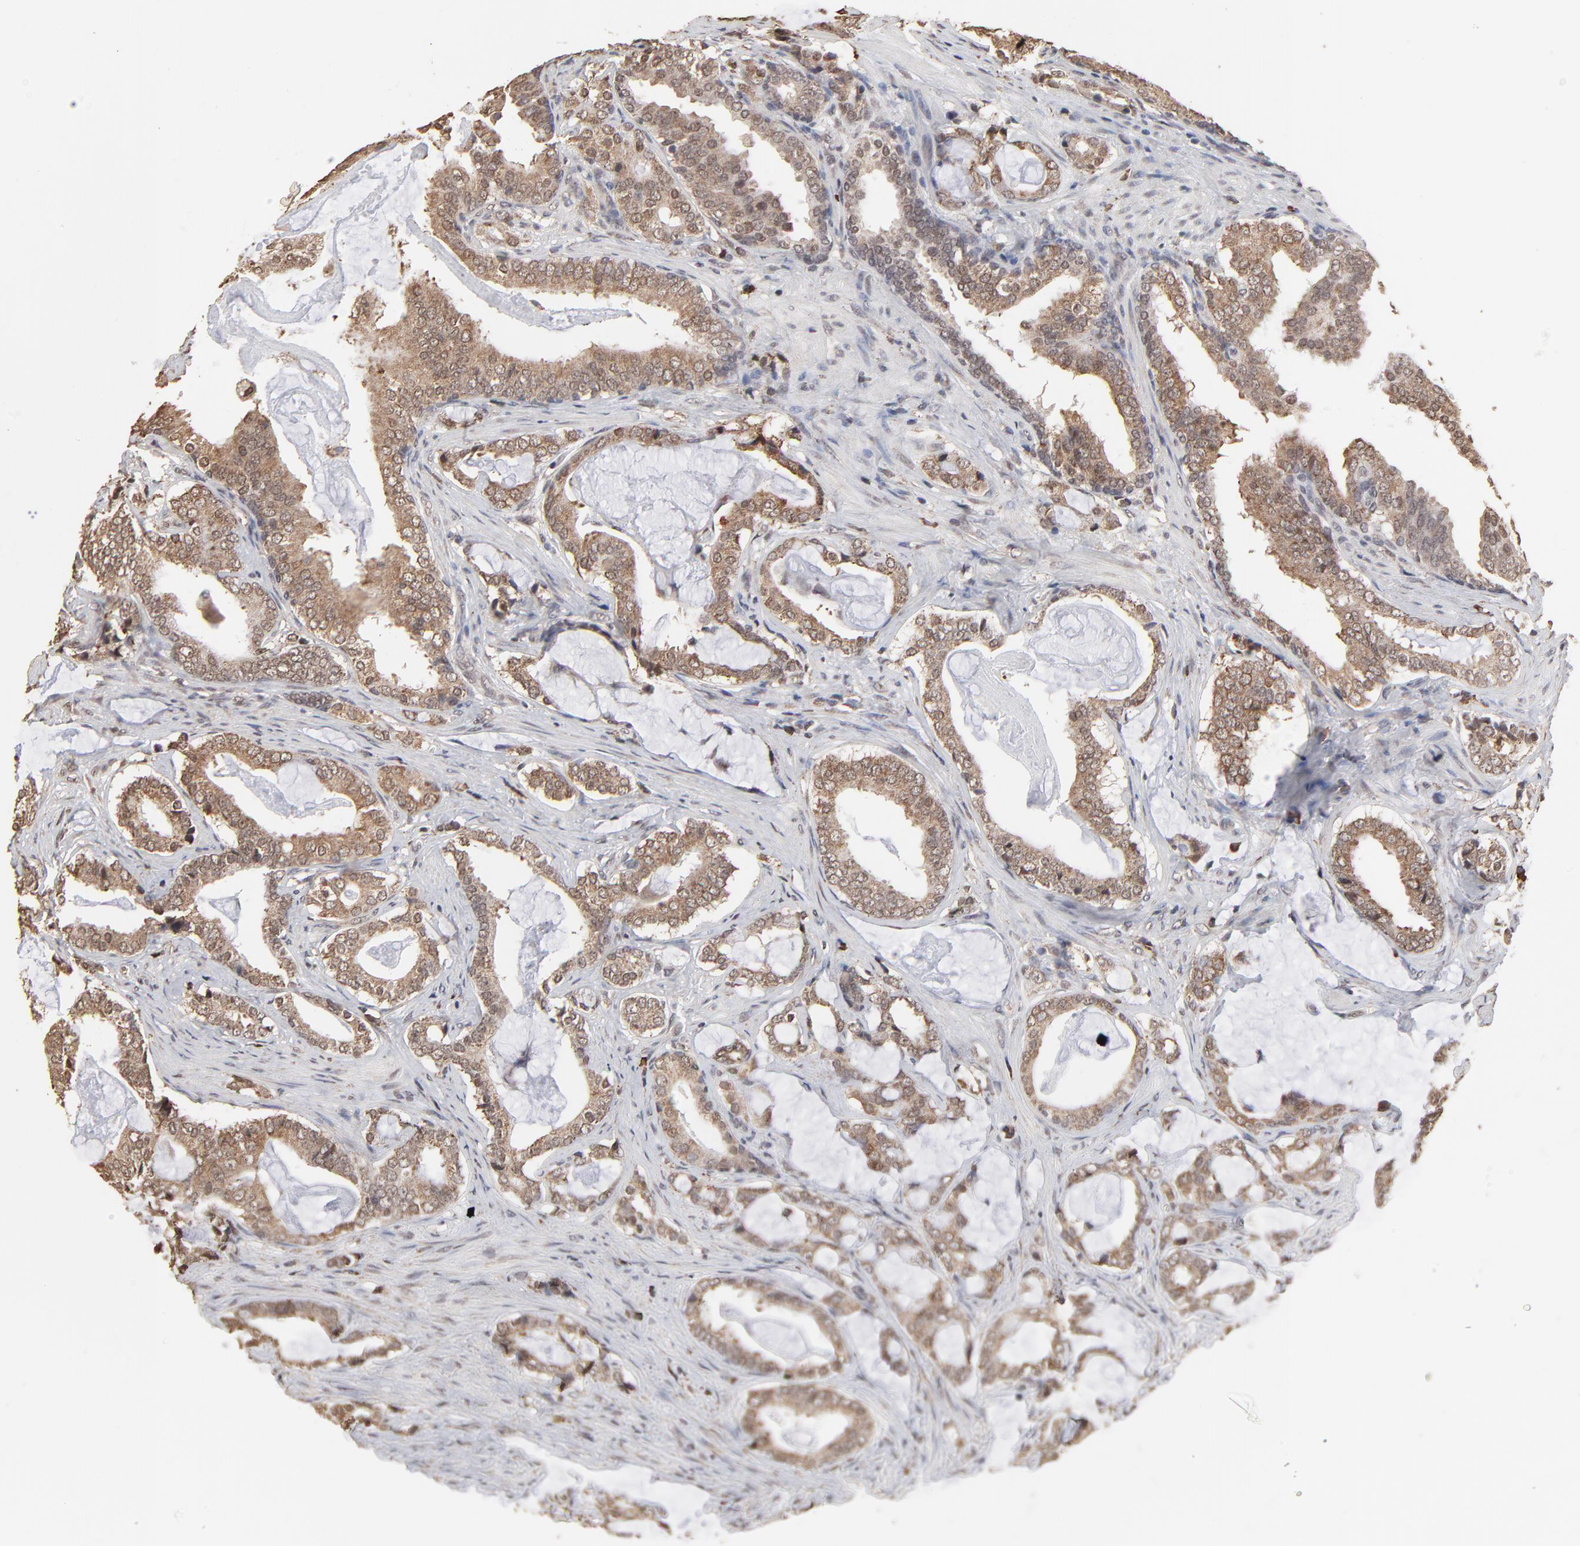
{"staining": {"intensity": "moderate", "quantity": ">75%", "location": "cytoplasmic/membranous"}, "tissue": "prostate cancer", "cell_type": "Tumor cells", "image_type": "cancer", "snomed": [{"axis": "morphology", "description": "Adenocarcinoma, Low grade"}, {"axis": "topography", "description": "Prostate"}], "caption": "A histopathology image of human low-grade adenocarcinoma (prostate) stained for a protein demonstrates moderate cytoplasmic/membranous brown staining in tumor cells.", "gene": "CHM", "patient": {"sex": "male", "age": 59}}